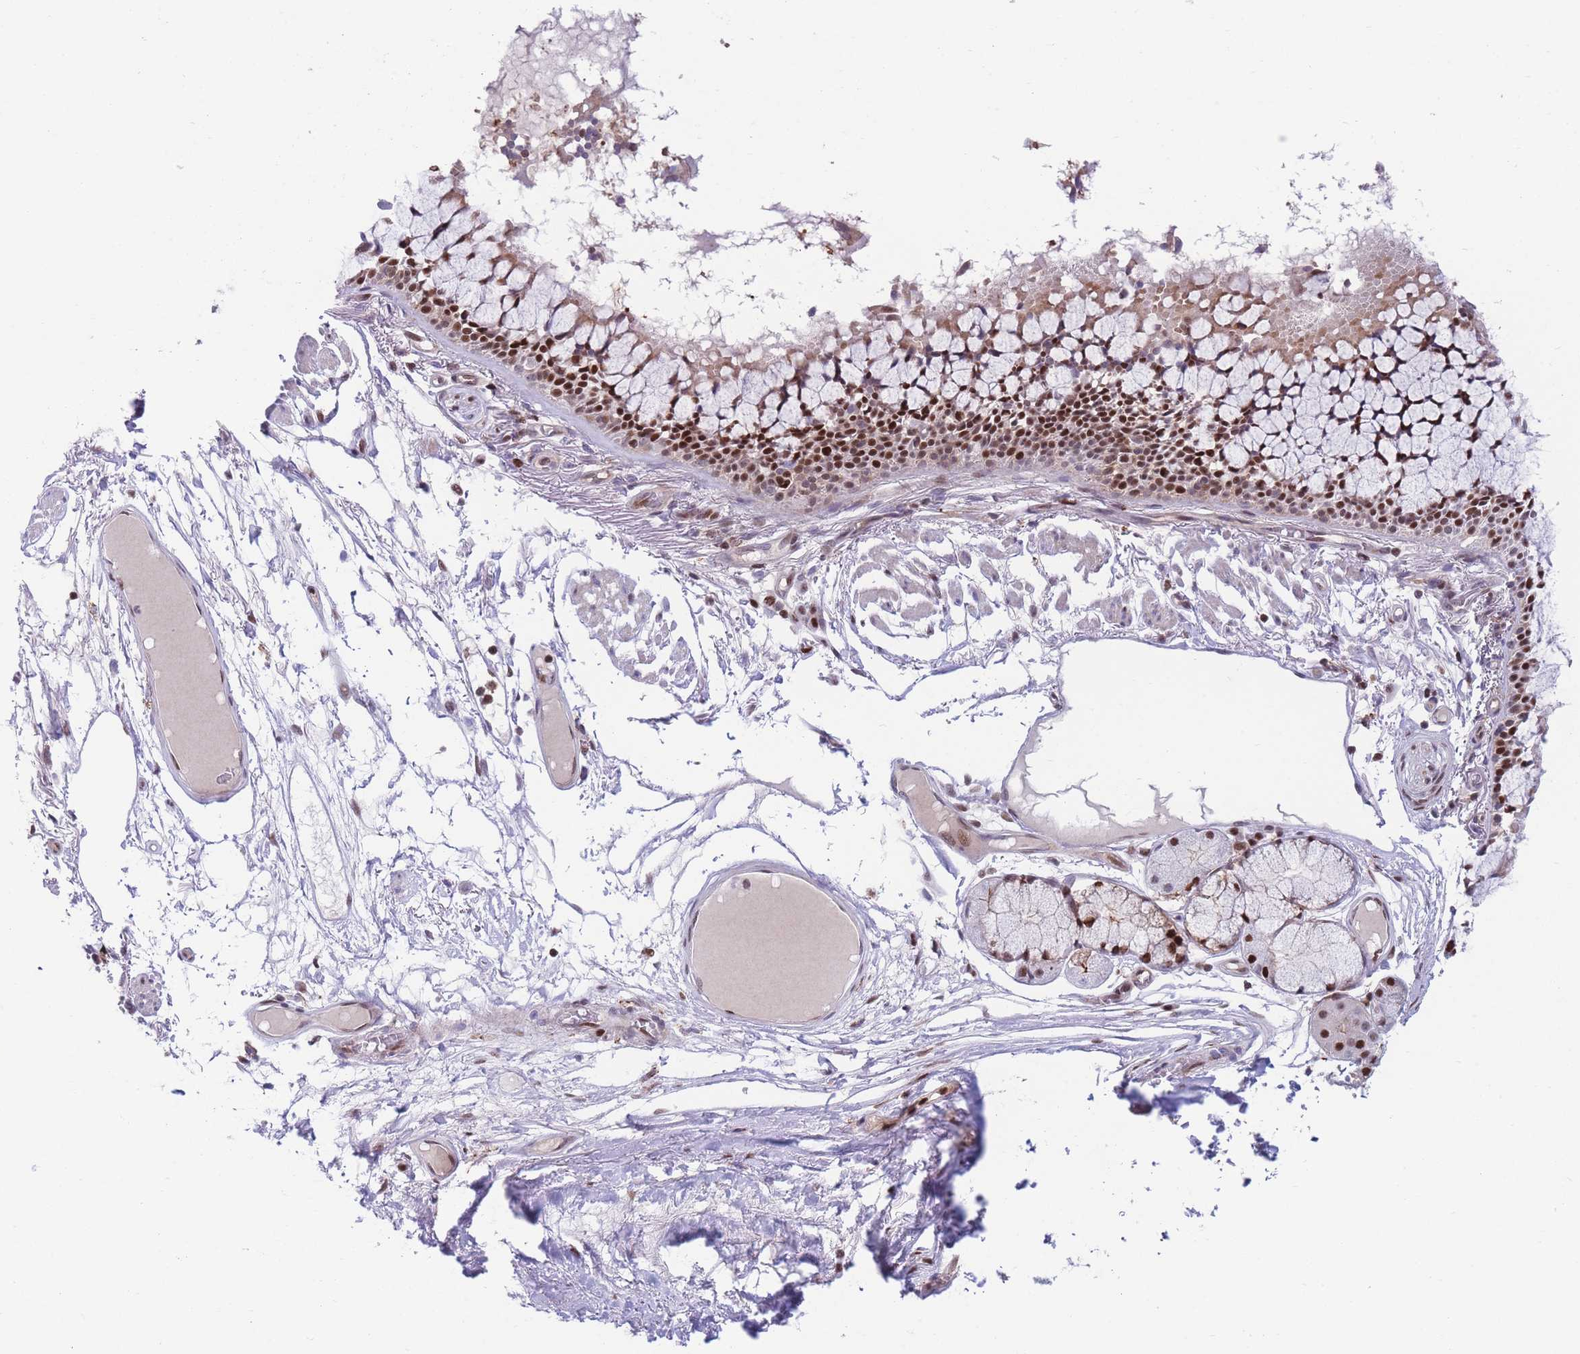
{"staining": {"intensity": "strong", "quantity": ">75%", "location": "nuclear"}, "tissue": "bronchus", "cell_type": "Respiratory epithelial cells", "image_type": "normal", "snomed": [{"axis": "morphology", "description": "Normal tissue, NOS"}, {"axis": "topography", "description": "Bronchus"}], "caption": "Respiratory epithelial cells display high levels of strong nuclear positivity in about >75% of cells in benign human bronchus.", "gene": "DNAJC3", "patient": {"sex": "male", "age": 70}}